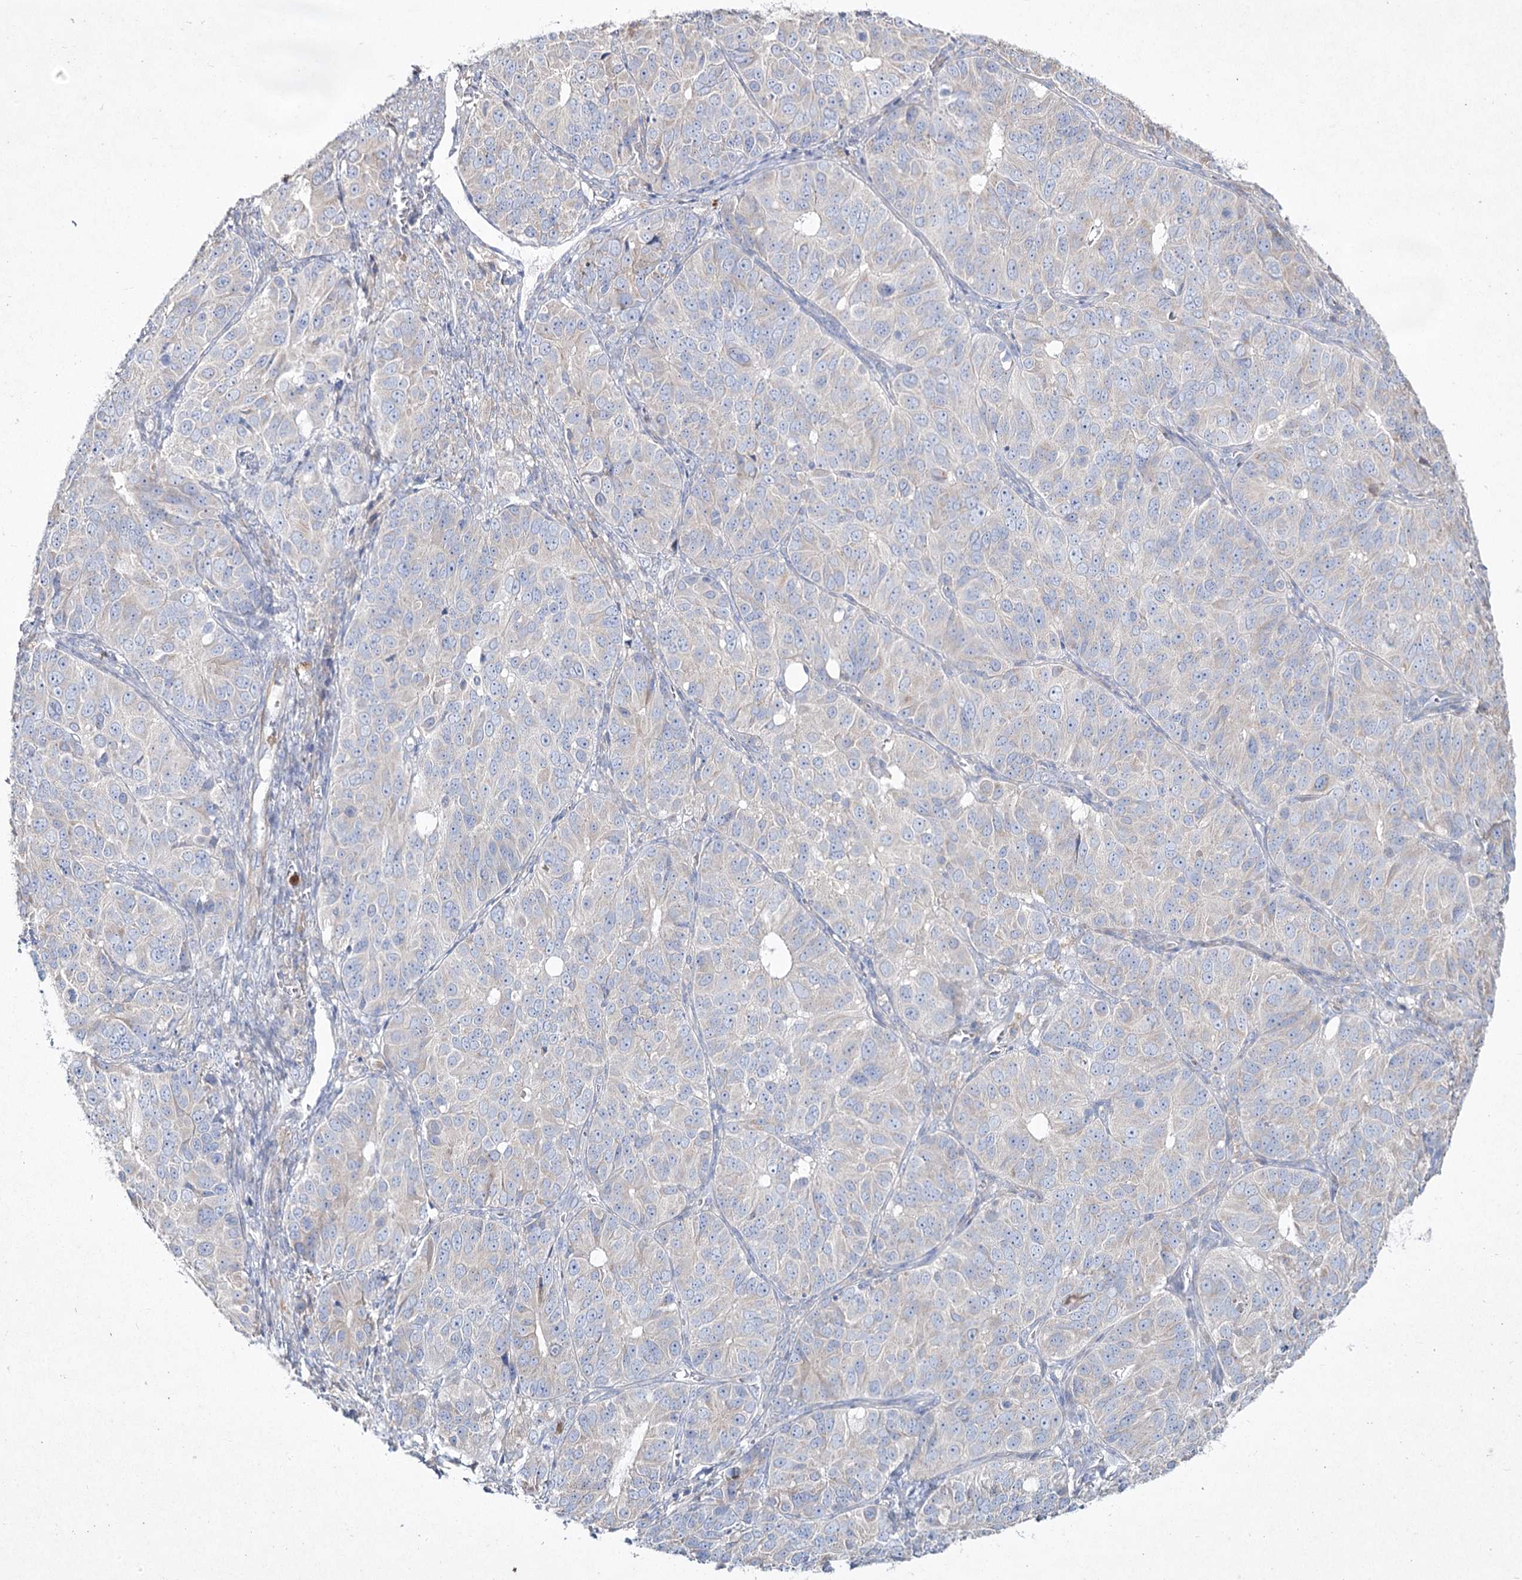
{"staining": {"intensity": "negative", "quantity": "none", "location": "none"}, "tissue": "ovarian cancer", "cell_type": "Tumor cells", "image_type": "cancer", "snomed": [{"axis": "morphology", "description": "Carcinoma, endometroid"}, {"axis": "topography", "description": "Ovary"}], "caption": "Micrograph shows no significant protein staining in tumor cells of endometroid carcinoma (ovarian).", "gene": "NIPAL4", "patient": {"sex": "female", "age": 51}}